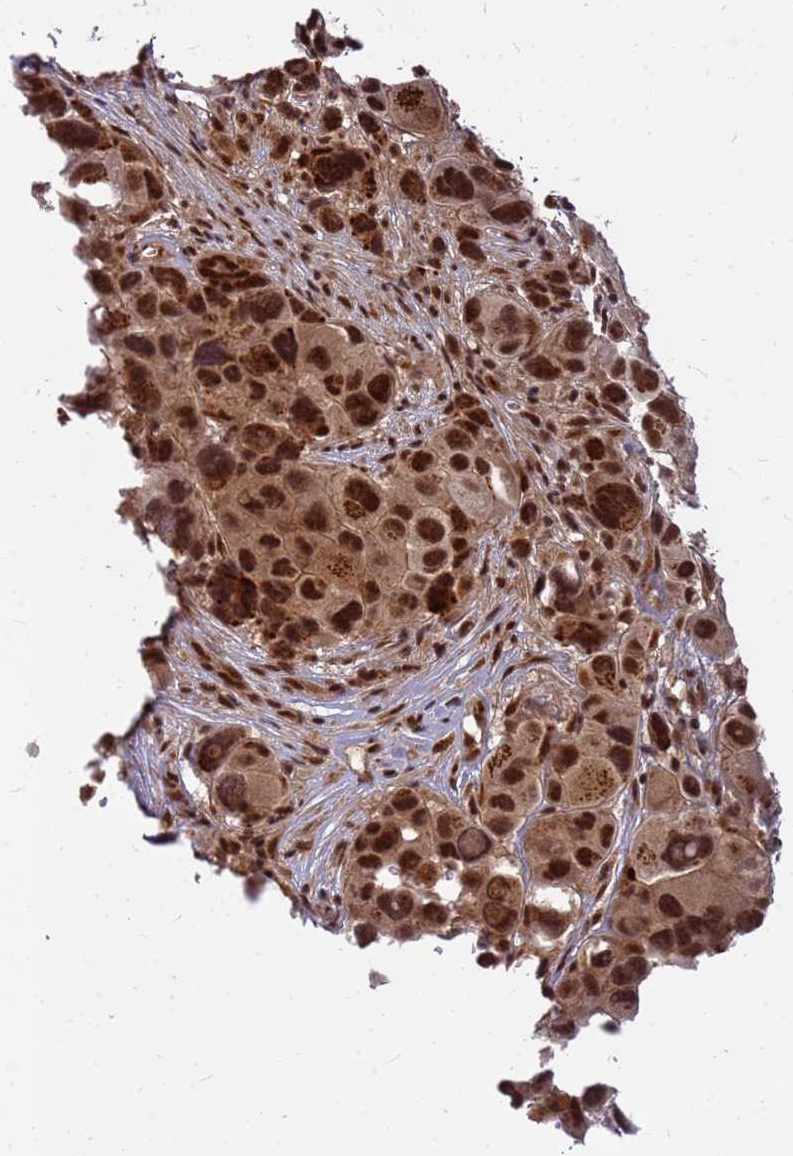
{"staining": {"intensity": "strong", "quantity": ">75%", "location": "cytoplasmic/membranous,nuclear"}, "tissue": "melanoma", "cell_type": "Tumor cells", "image_type": "cancer", "snomed": [{"axis": "morphology", "description": "Malignant melanoma, NOS"}, {"axis": "topography", "description": "Skin of trunk"}], "caption": "A high amount of strong cytoplasmic/membranous and nuclear expression is appreciated in approximately >75% of tumor cells in melanoma tissue.", "gene": "NCBP2", "patient": {"sex": "male", "age": 71}}